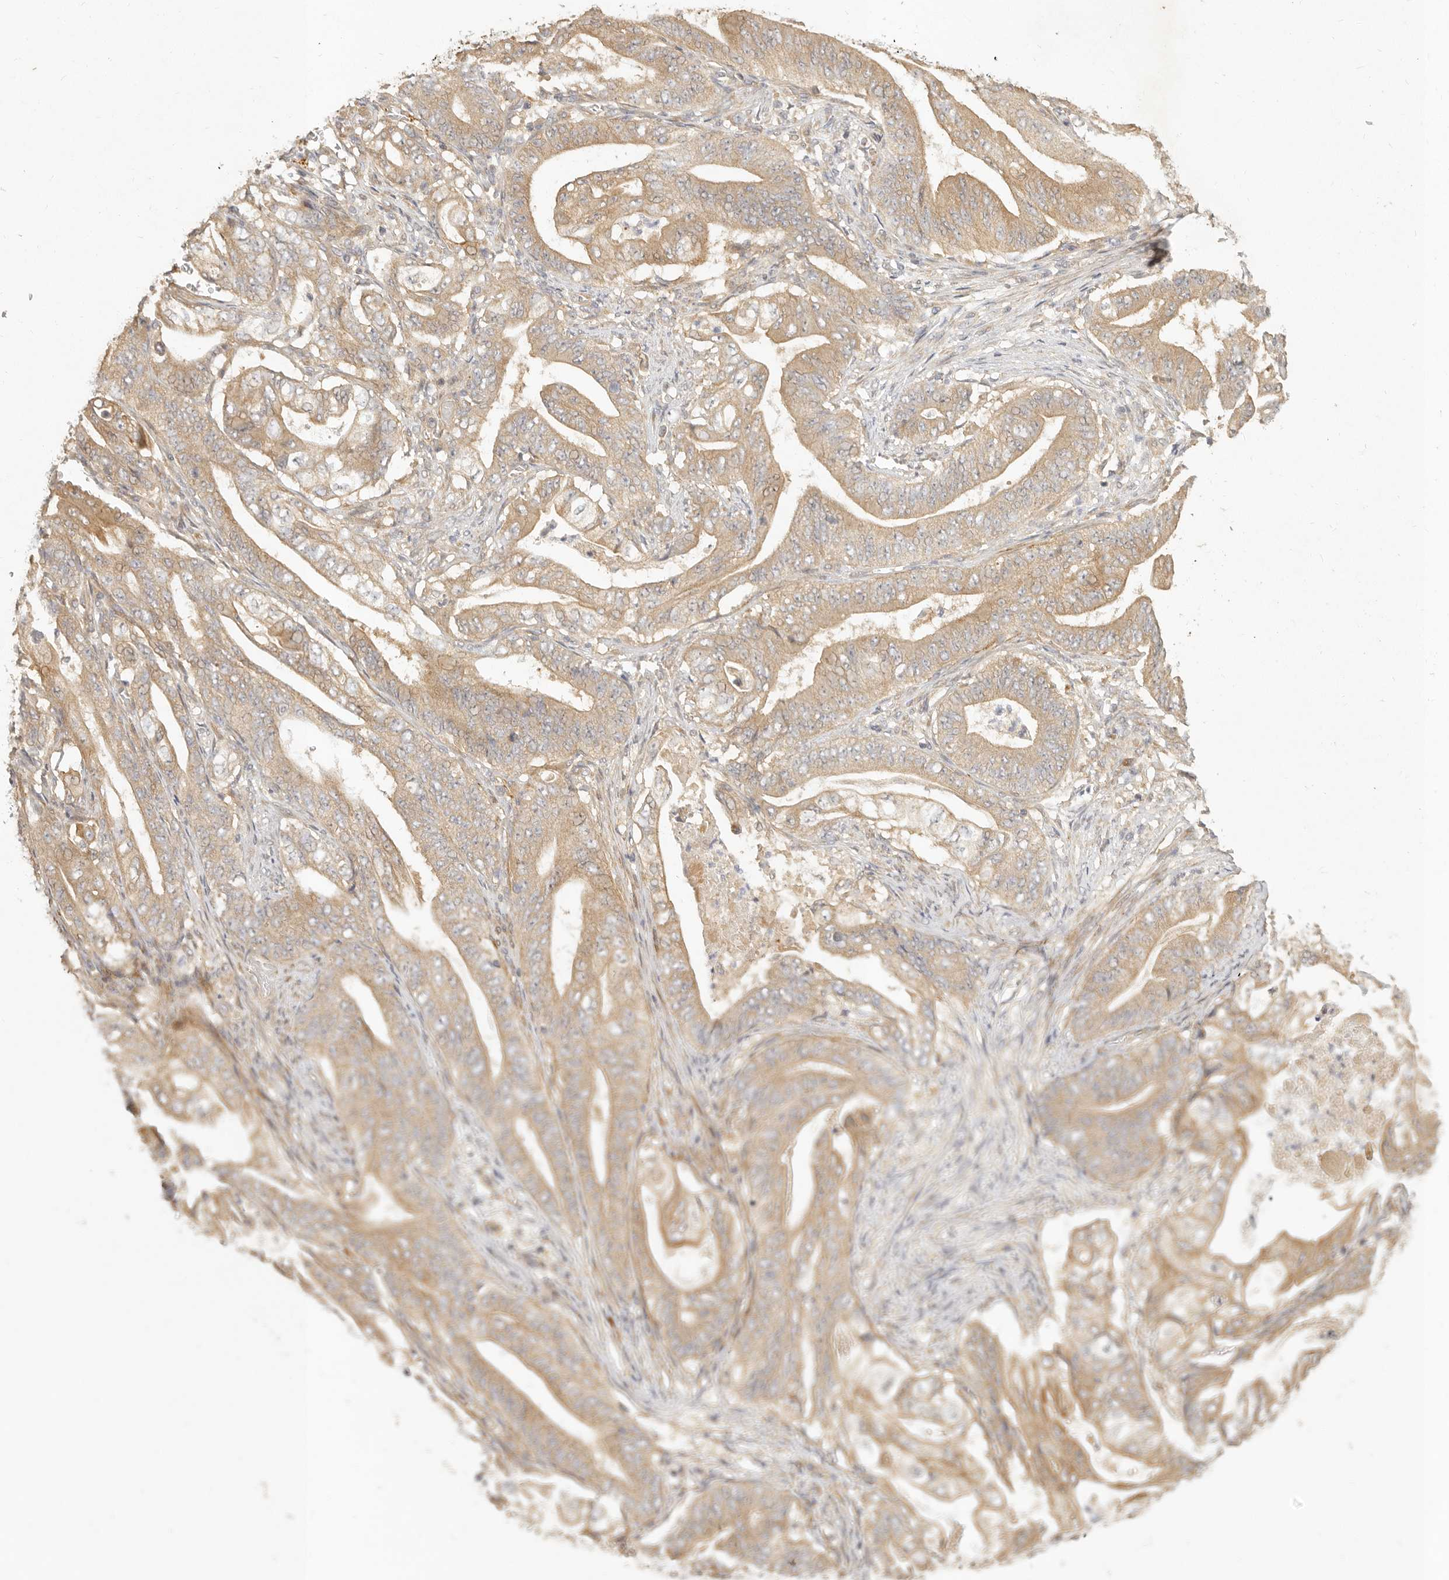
{"staining": {"intensity": "moderate", "quantity": ">75%", "location": "cytoplasmic/membranous"}, "tissue": "stomach cancer", "cell_type": "Tumor cells", "image_type": "cancer", "snomed": [{"axis": "morphology", "description": "Adenocarcinoma, NOS"}, {"axis": "topography", "description": "Stomach"}], "caption": "Stomach cancer (adenocarcinoma) stained with a brown dye displays moderate cytoplasmic/membranous positive positivity in approximately >75% of tumor cells.", "gene": "VIPR1", "patient": {"sex": "female", "age": 73}}